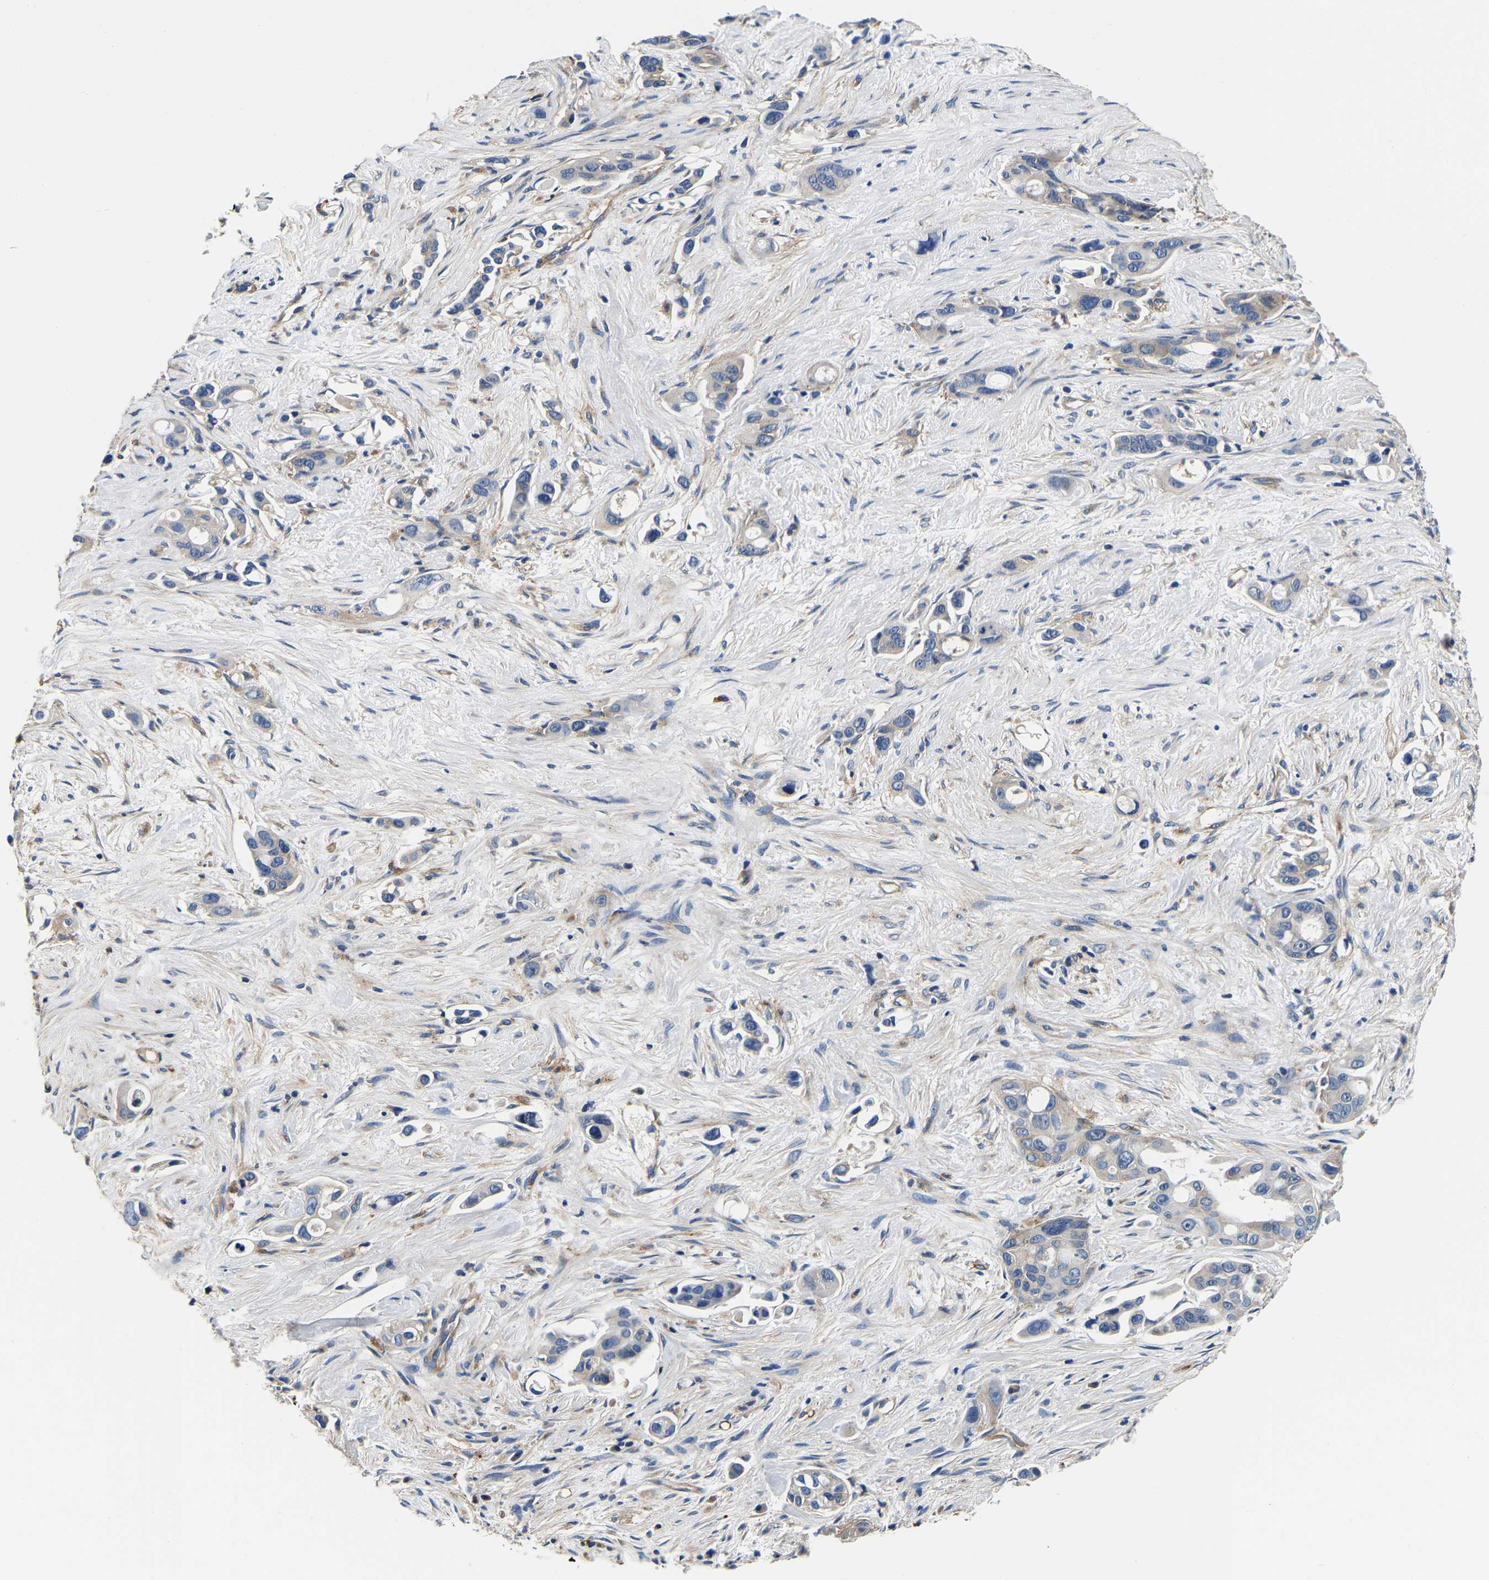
{"staining": {"intensity": "moderate", "quantity": "<25%", "location": "cytoplasmic/membranous"}, "tissue": "pancreatic cancer", "cell_type": "Tumor cells", "image_type": "cancer", "snomed": [{"axis": "morphology", "description": "Adenocarcinoma, NOS"}, {"axis": "topography", "description": "Pancreas"}], "caption": "Human adenocarcinoma (pancreatic) stained with a brown dye exhibits moderate cytoplasmic/membranous positive expression in approximately <25% of tumor cells.", "gene": "SH3GLB1", "patient": {"sex": "male", "age": 53}}